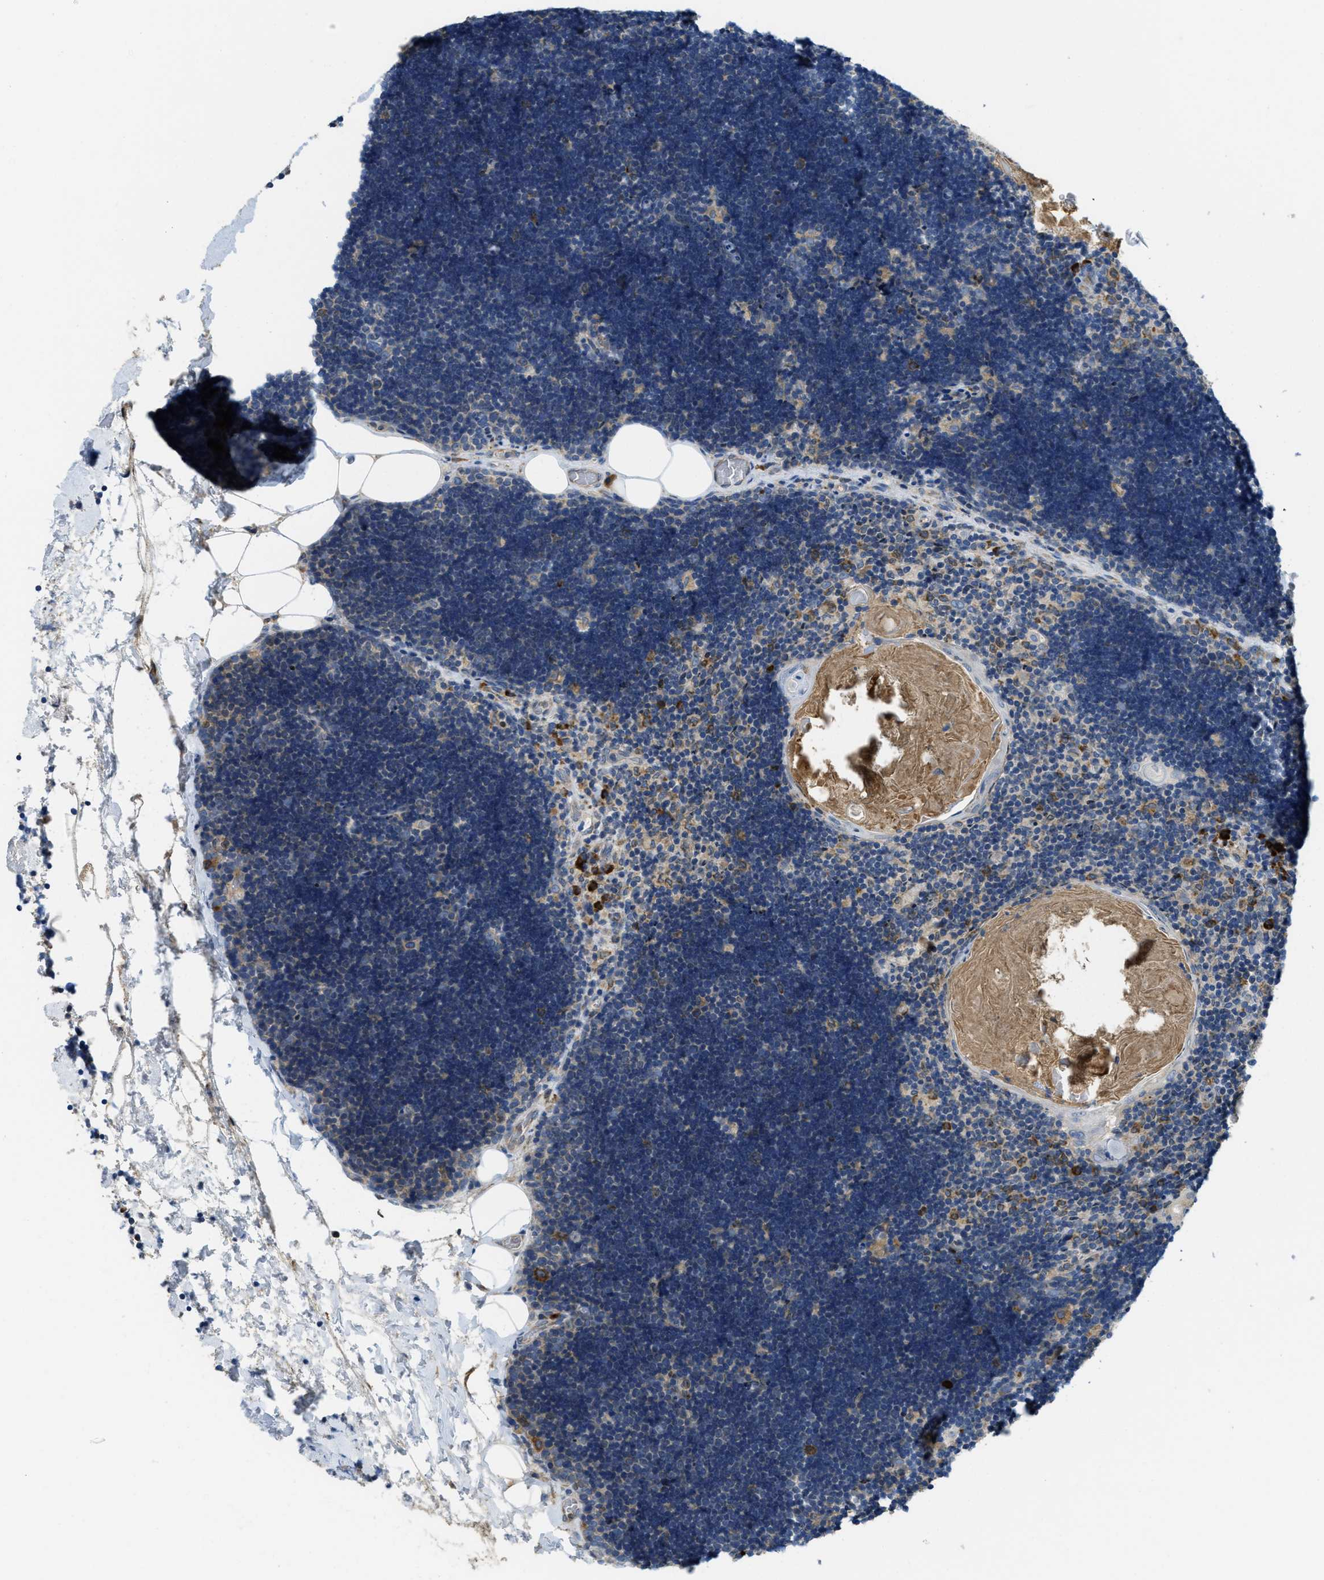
{"staining": {"intensity": "strong", "quantity": "<25%", "location": "cytoplasmic/membranous"}, "tissue": "lymph node", "cell_type": "Germinal center cells", "image_type": "normal", "snomed": [{"axis": "morphology", "description": "Normal tissue, NOS"}, {"axis": "topography", "description": "Lymph node"}], "caption": "Protein positivity by immunohistochemistry demonstrates strong cytoplasmic/membranous expression in approximately <25% of germinal center cells in normal lymph node.", "gene": "SSR1", "patient": {"sex": "male", "age": 33}}